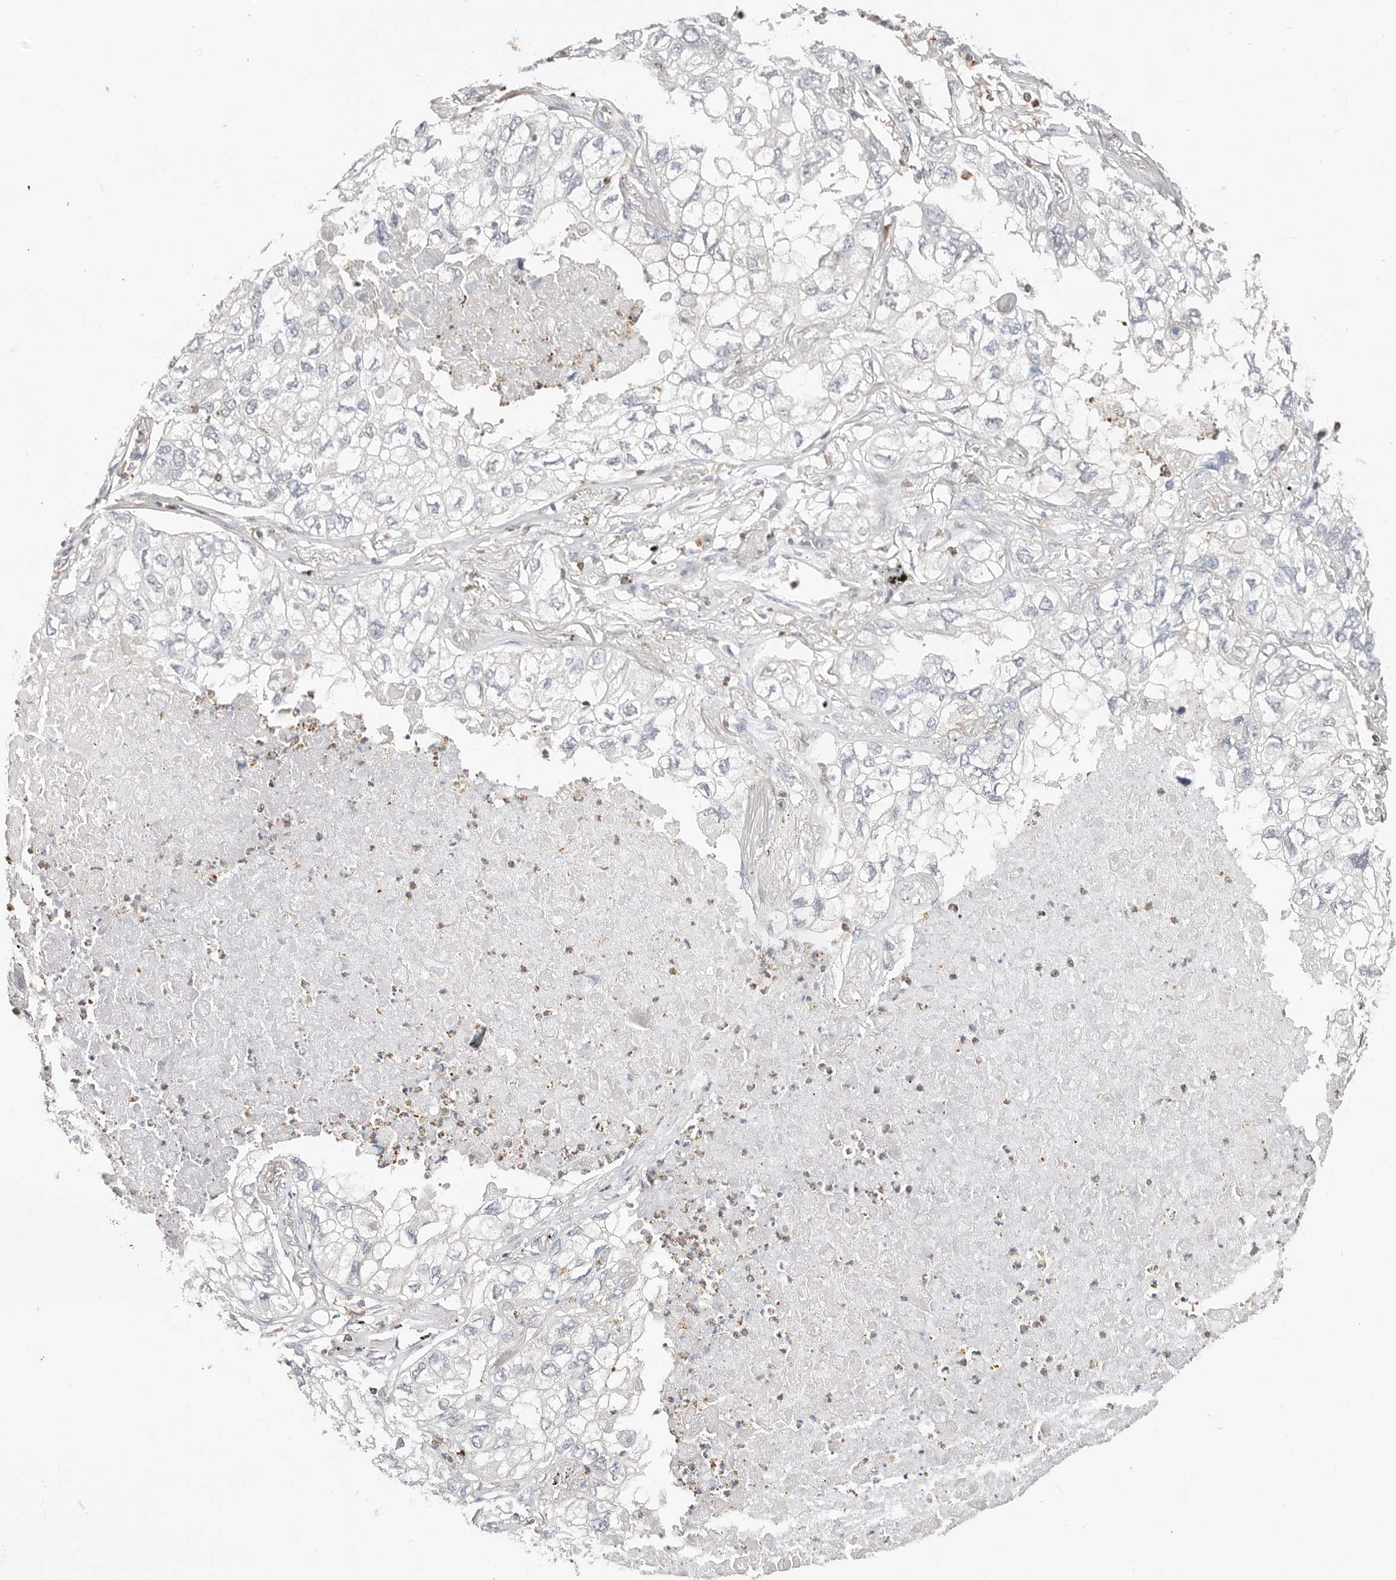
{"staining": {"intensity": "negative", "quantity": "none", "location": "none"}, "tissue": "lung cancer", "cell_type": "Tumor cells", "image_type": "cancer", "snomed": [{"axis": "morphology", "description": "Adenocarcinoma, NOS"}, {"axis": "topography", "description": "Lung"}], "caption": "Lung cancer was stained to show a protein in brown. There is no significant expression in tumor cells. Nuclei are stained in blue.", "gene": "TMEM63B", "patient": {"sex": "male", "age": 65}}